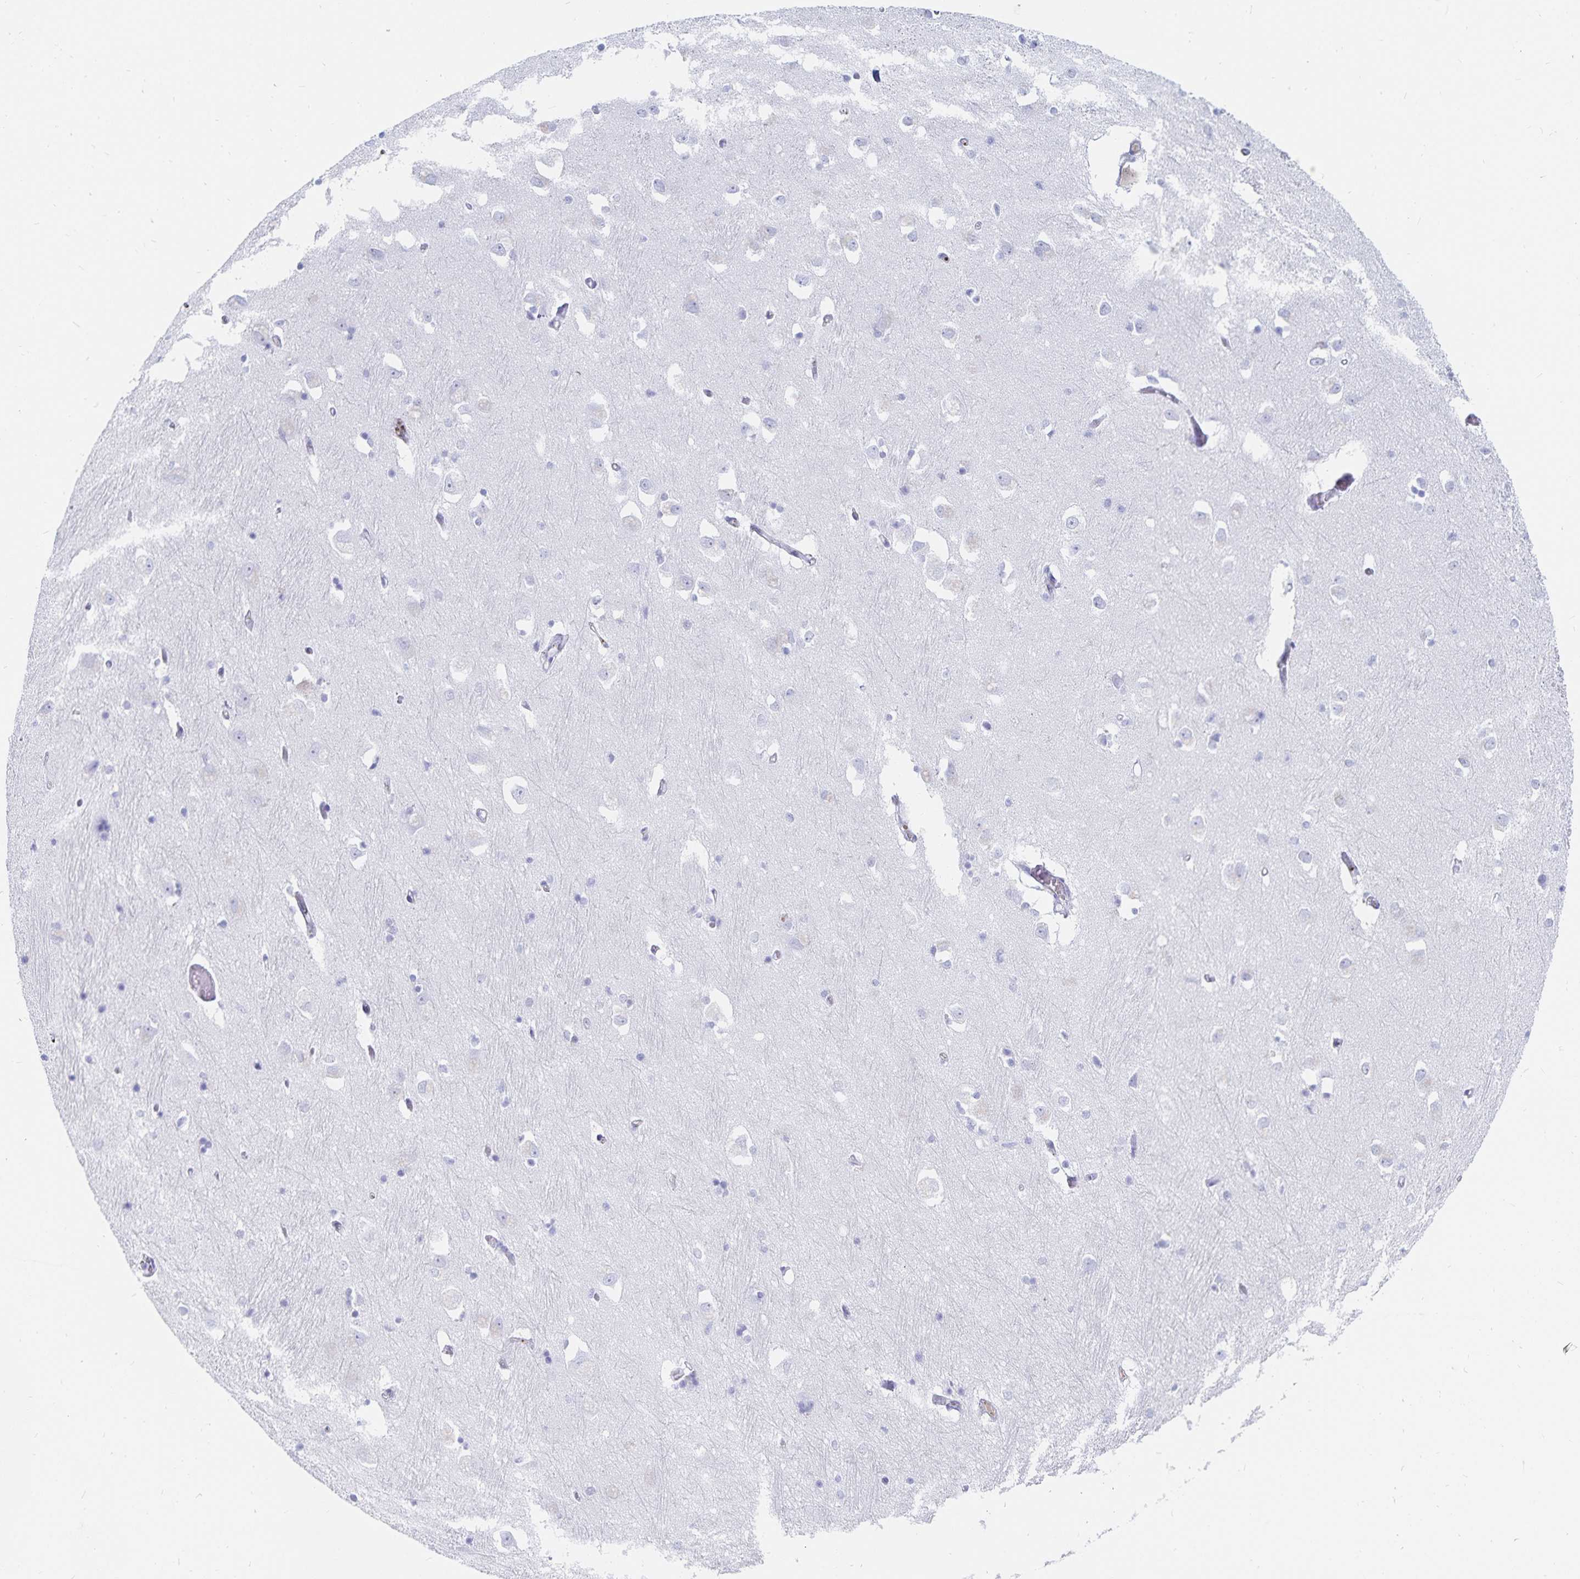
{"staining": {"intensity": "negative", "quantity": "none", "location": "none"}, "tissue": "caudate", "cell_type": "Glial cells", "image_type": "normal", "snomed": [{"axis": "morphology", "description": "Normal tissue, NOS"}, {"axis": "topography", "description": "Lateral ventricle wall"}, {"axis": "topography", "description": "Hippocampus"}], "caption": "Immunohistochemistry image of normal human caudate stained for a protein (brown), which demonstrates no staining in glial cells.", "gene": "INSL5", "patient": {"sex": "female", "age": 63}}